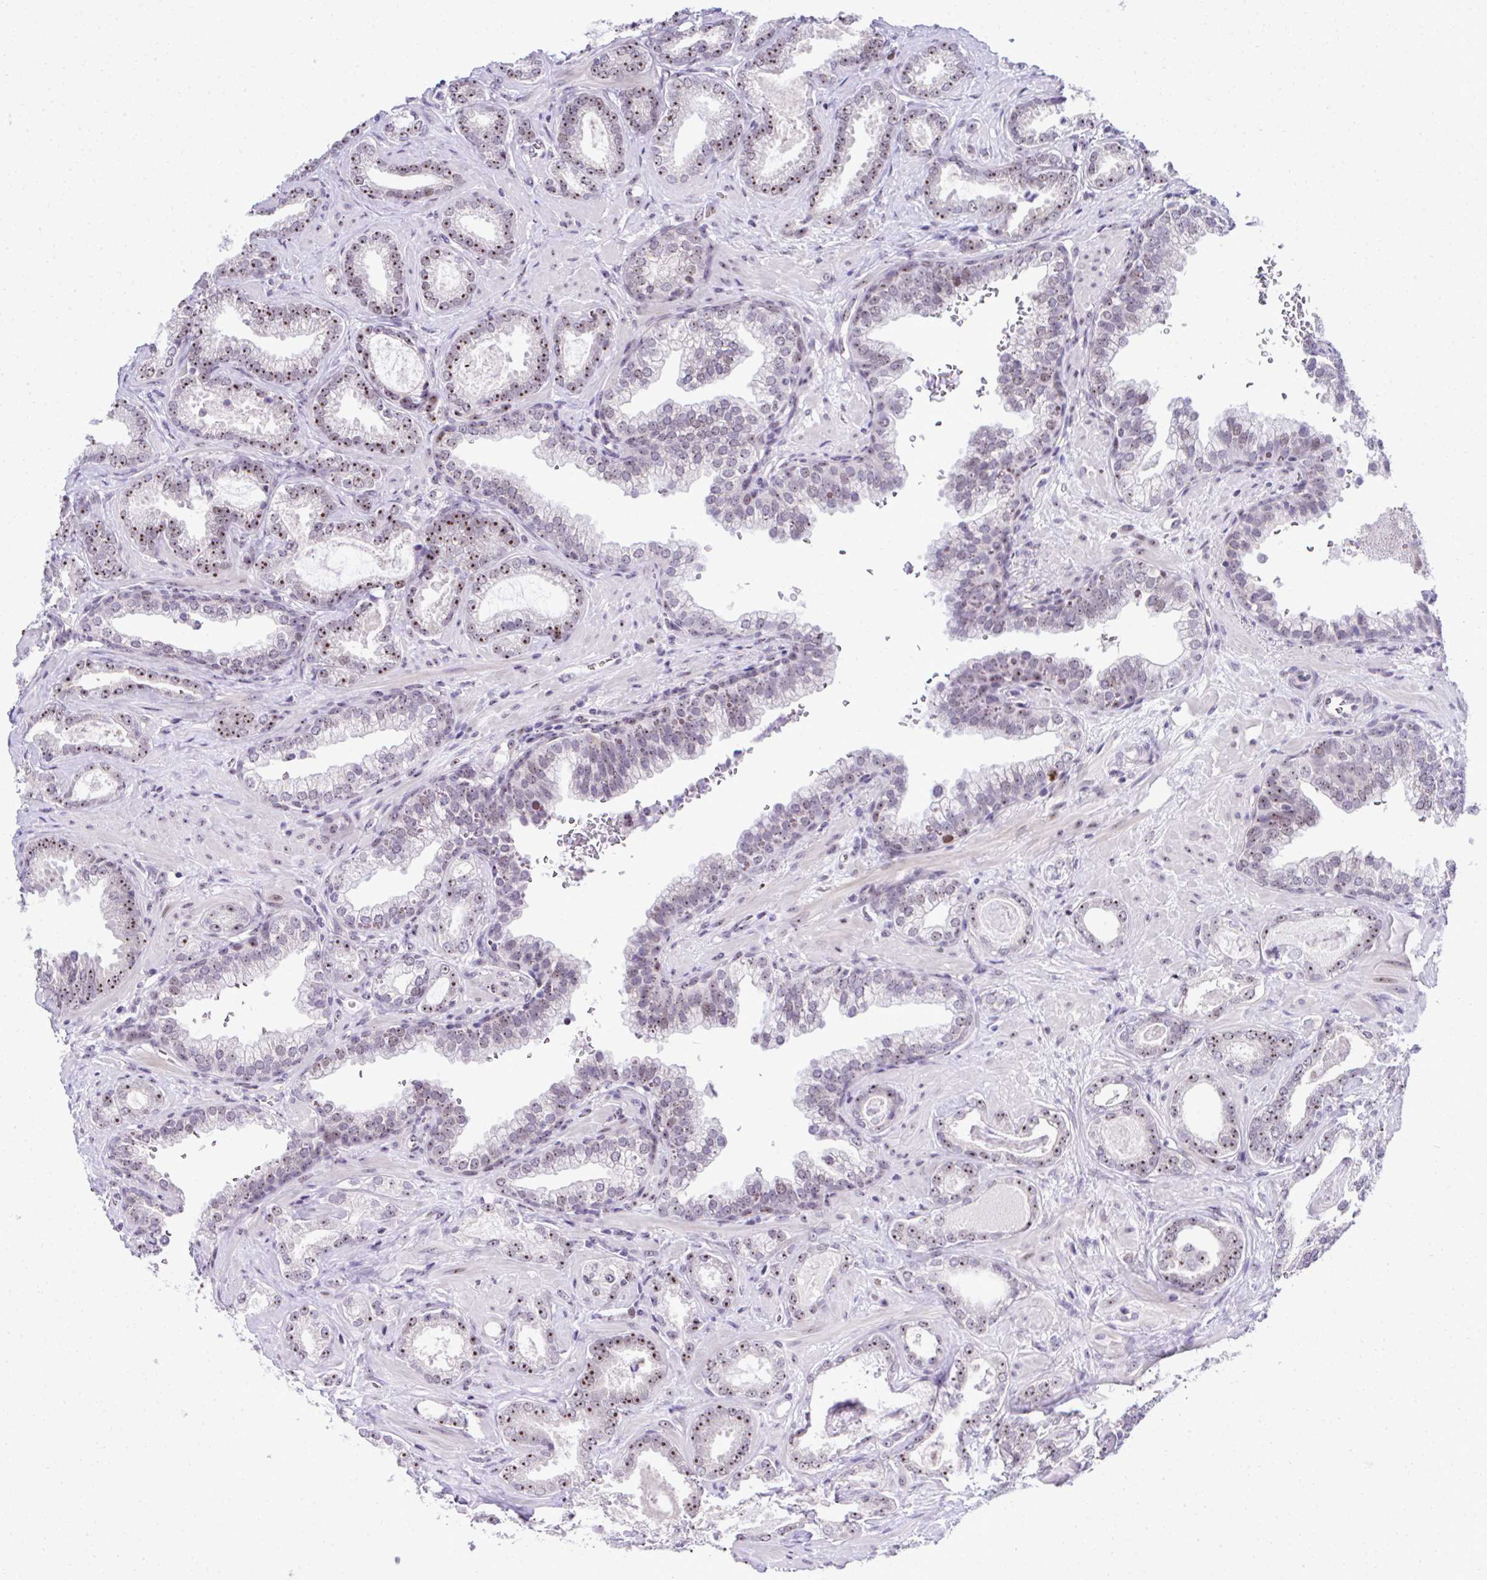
{"staining": {"intensity": "strong", "quantity": ">75%", "location": "nuclear"}, "tissue": "prostate cancer", "cell_type": "Tumor cells", "image_type": "cancer", "snomed": [{"axis": "morphology", "description": "Adenocarcinoma, High grade"}, {"axis": "topography", "description": "Prostate"}], "caption": "Immunohistochemistry (DAB (3,3'-diaminobenzidine)) staining of adenocarcinoma (high-grade) (prostate) demonstrates strong nuclear protein expression in about >75% of tumor cells. The staining is performed using DAB brown chromogen to label protein expression. The nuclei are counter-stained blue using hematoxylin.", "gene": "CEP72", "patient": {"sex": "male", "age": 58}}